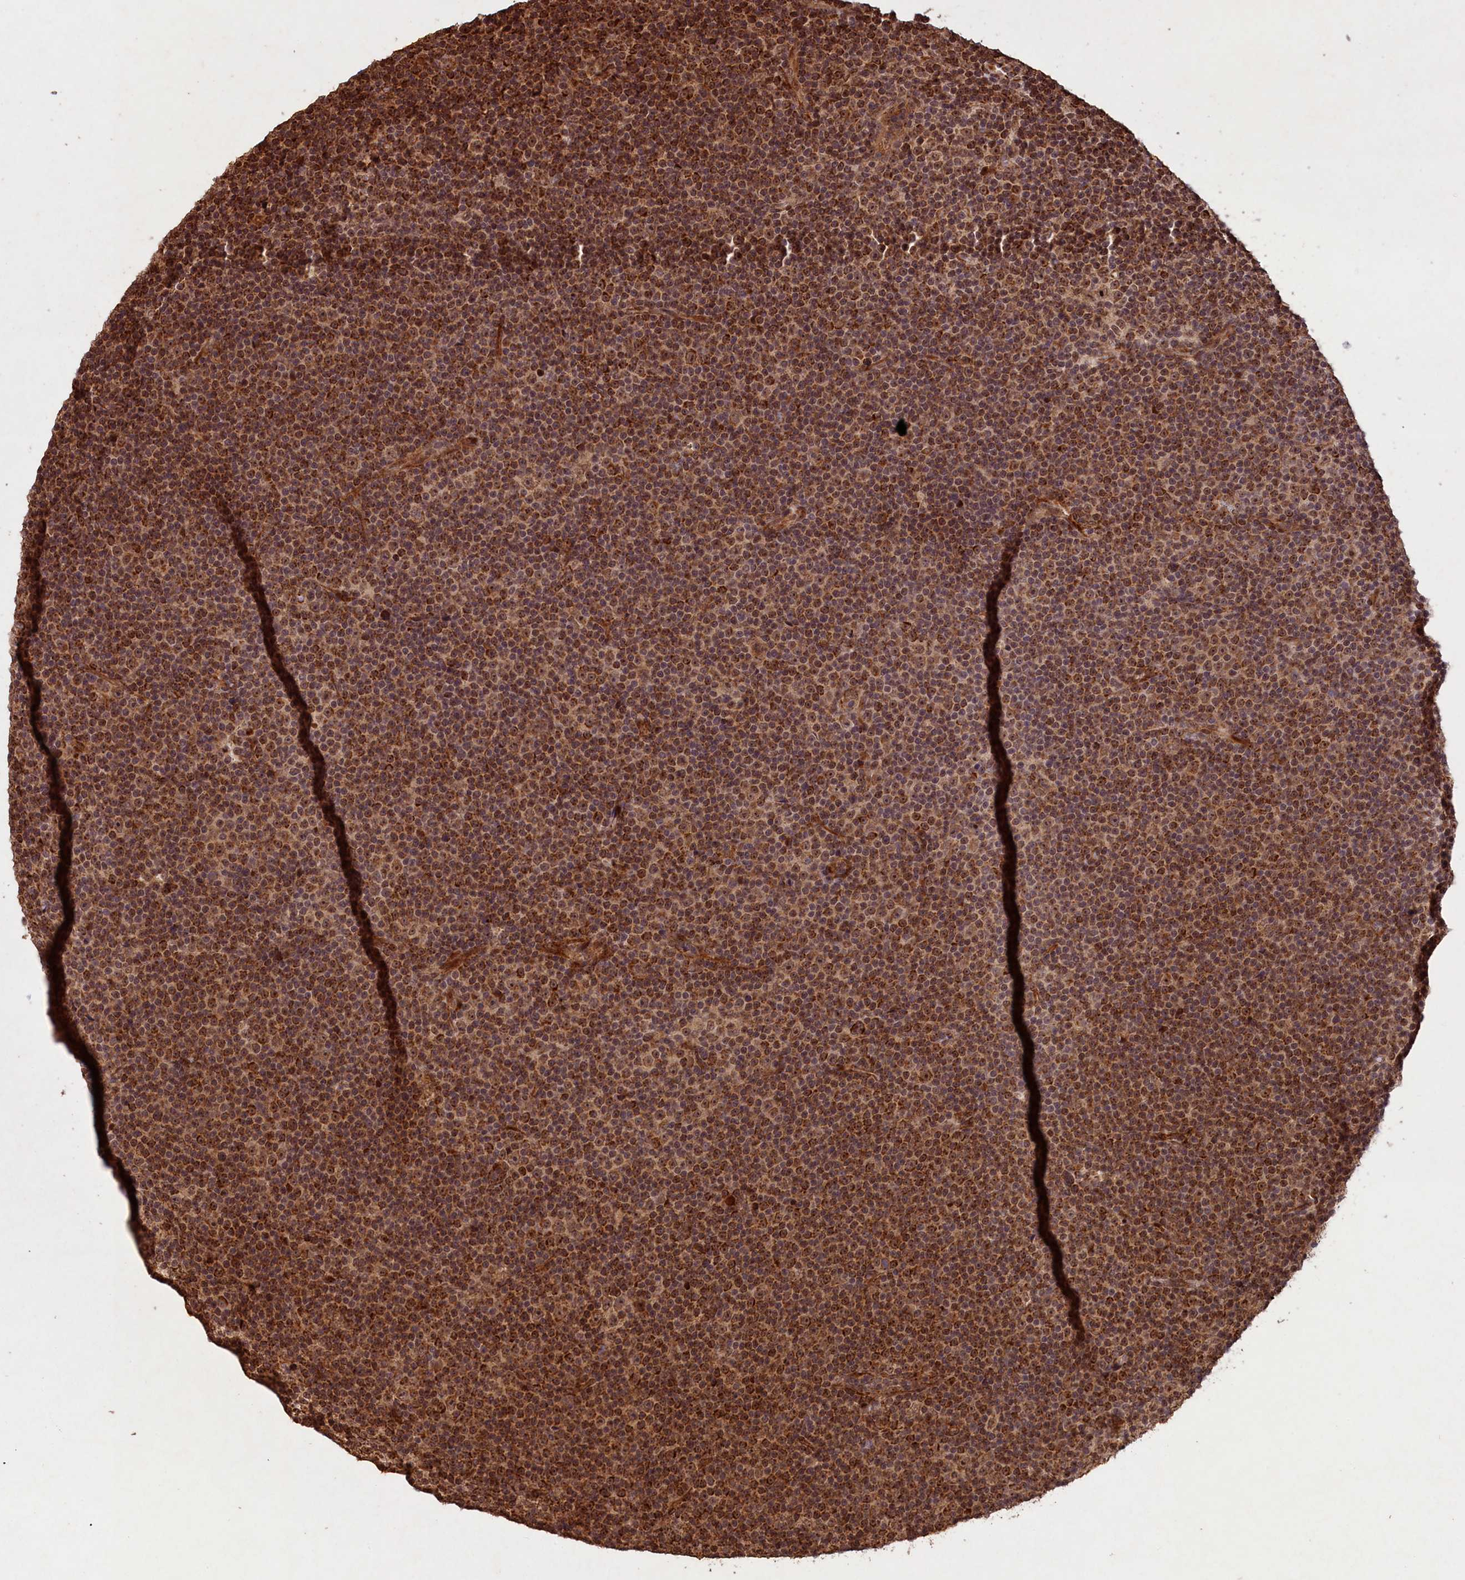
{"staining": {"intensity": "moderate", "quantity": ">75%", "location": "cytoplasmic/membranous,nuclear"}, "tissue": "lymphoma", "cell_type": "Tumor cells", "image_type": "cancer", "snomed": [{"axis": "morphology", "description": "Malignant lymphoma, non-Hodgkin's type, Low grade"}, {"axis": "topography", "description": "Lymph node"}], "caption": "Brown immunohistochemical staining in human lymphoma displays moderate cytoplasmic/membranous and nuclear expression in approximately >75% of tumor cells. (Brightfield microscopy of DAB IHC at high magnification).", "gene": "SHPRH", "patient": {"sex": "female", "age": 67}}